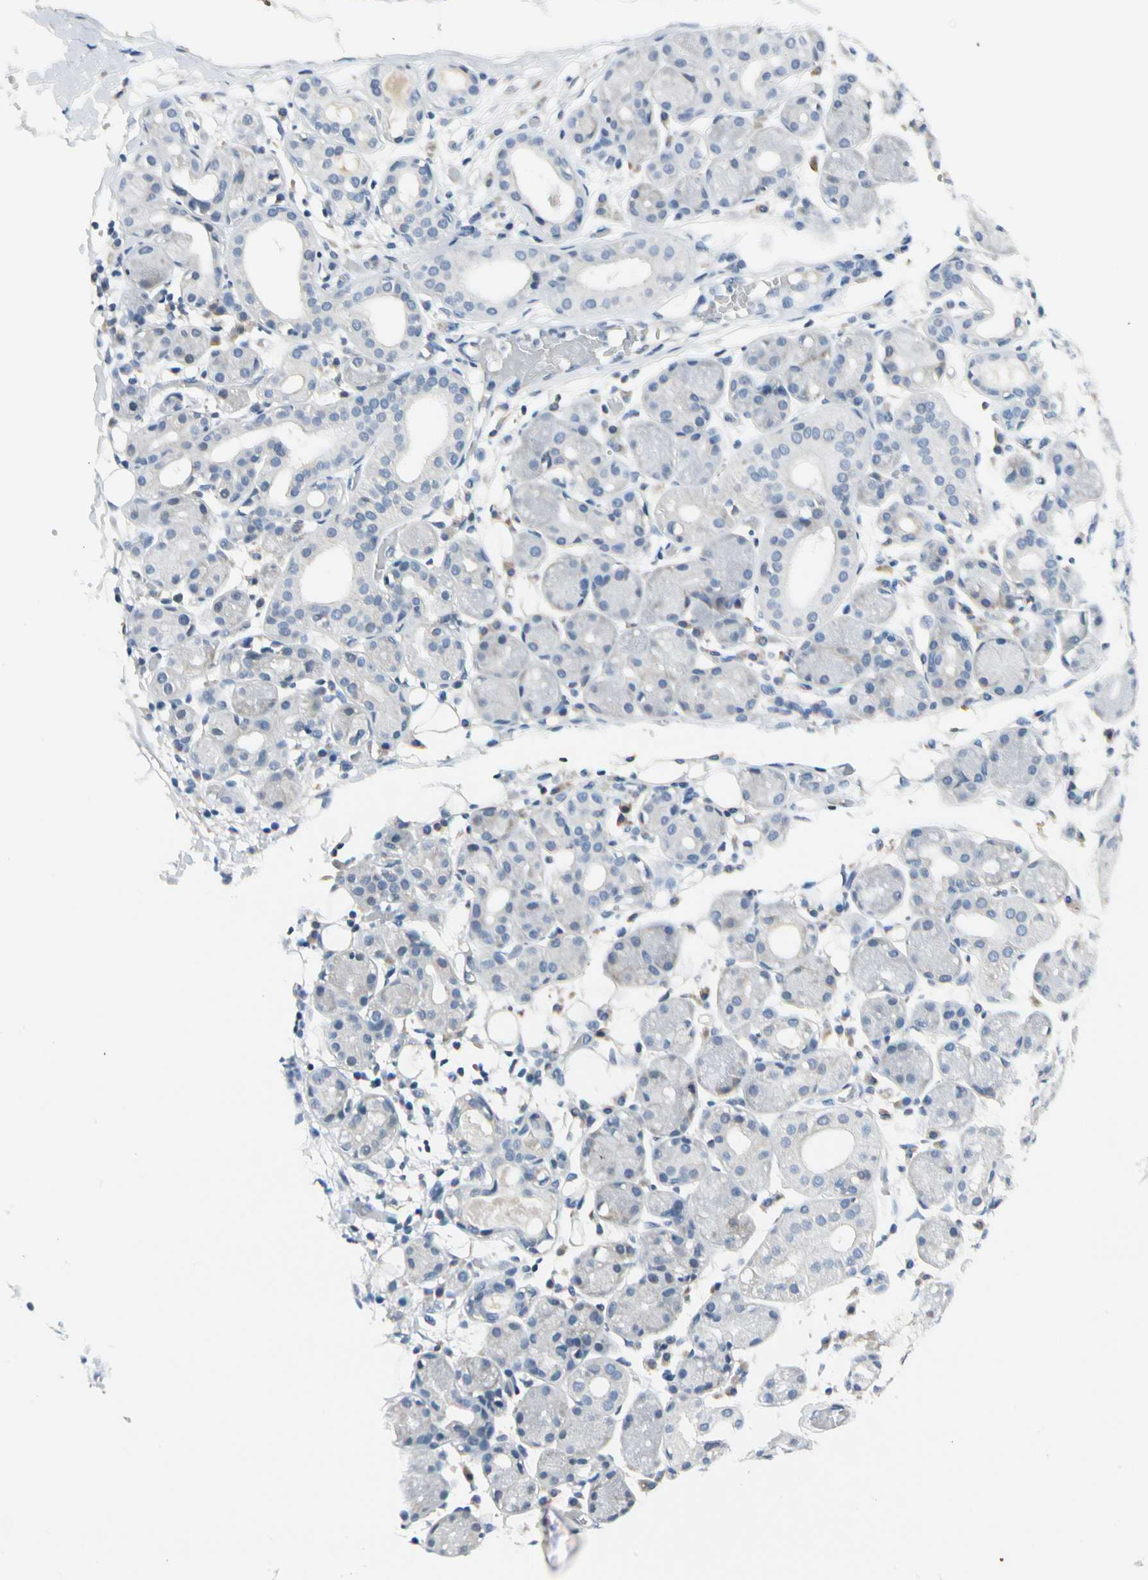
{"staining": {"intensity": "negative", "quantity": "none", "location": "none"}, "tissue": "salivary gland", "cell_type": "Glandular cells", "image_type": "normal", "snomed": [{"axis": "morphology", "description": "Normal tissue, NOS"}, {"axis": "topography", "description": "Salivary gland"}, {"axis": "topography", "description": "Peripheral nerve tissue"}], "caption": "Micrograph shows no protein expression in glandular cells of normal salivary gland.", "gene": "ZSCAN1", "patient": {"sex": "male", "age": 62}}